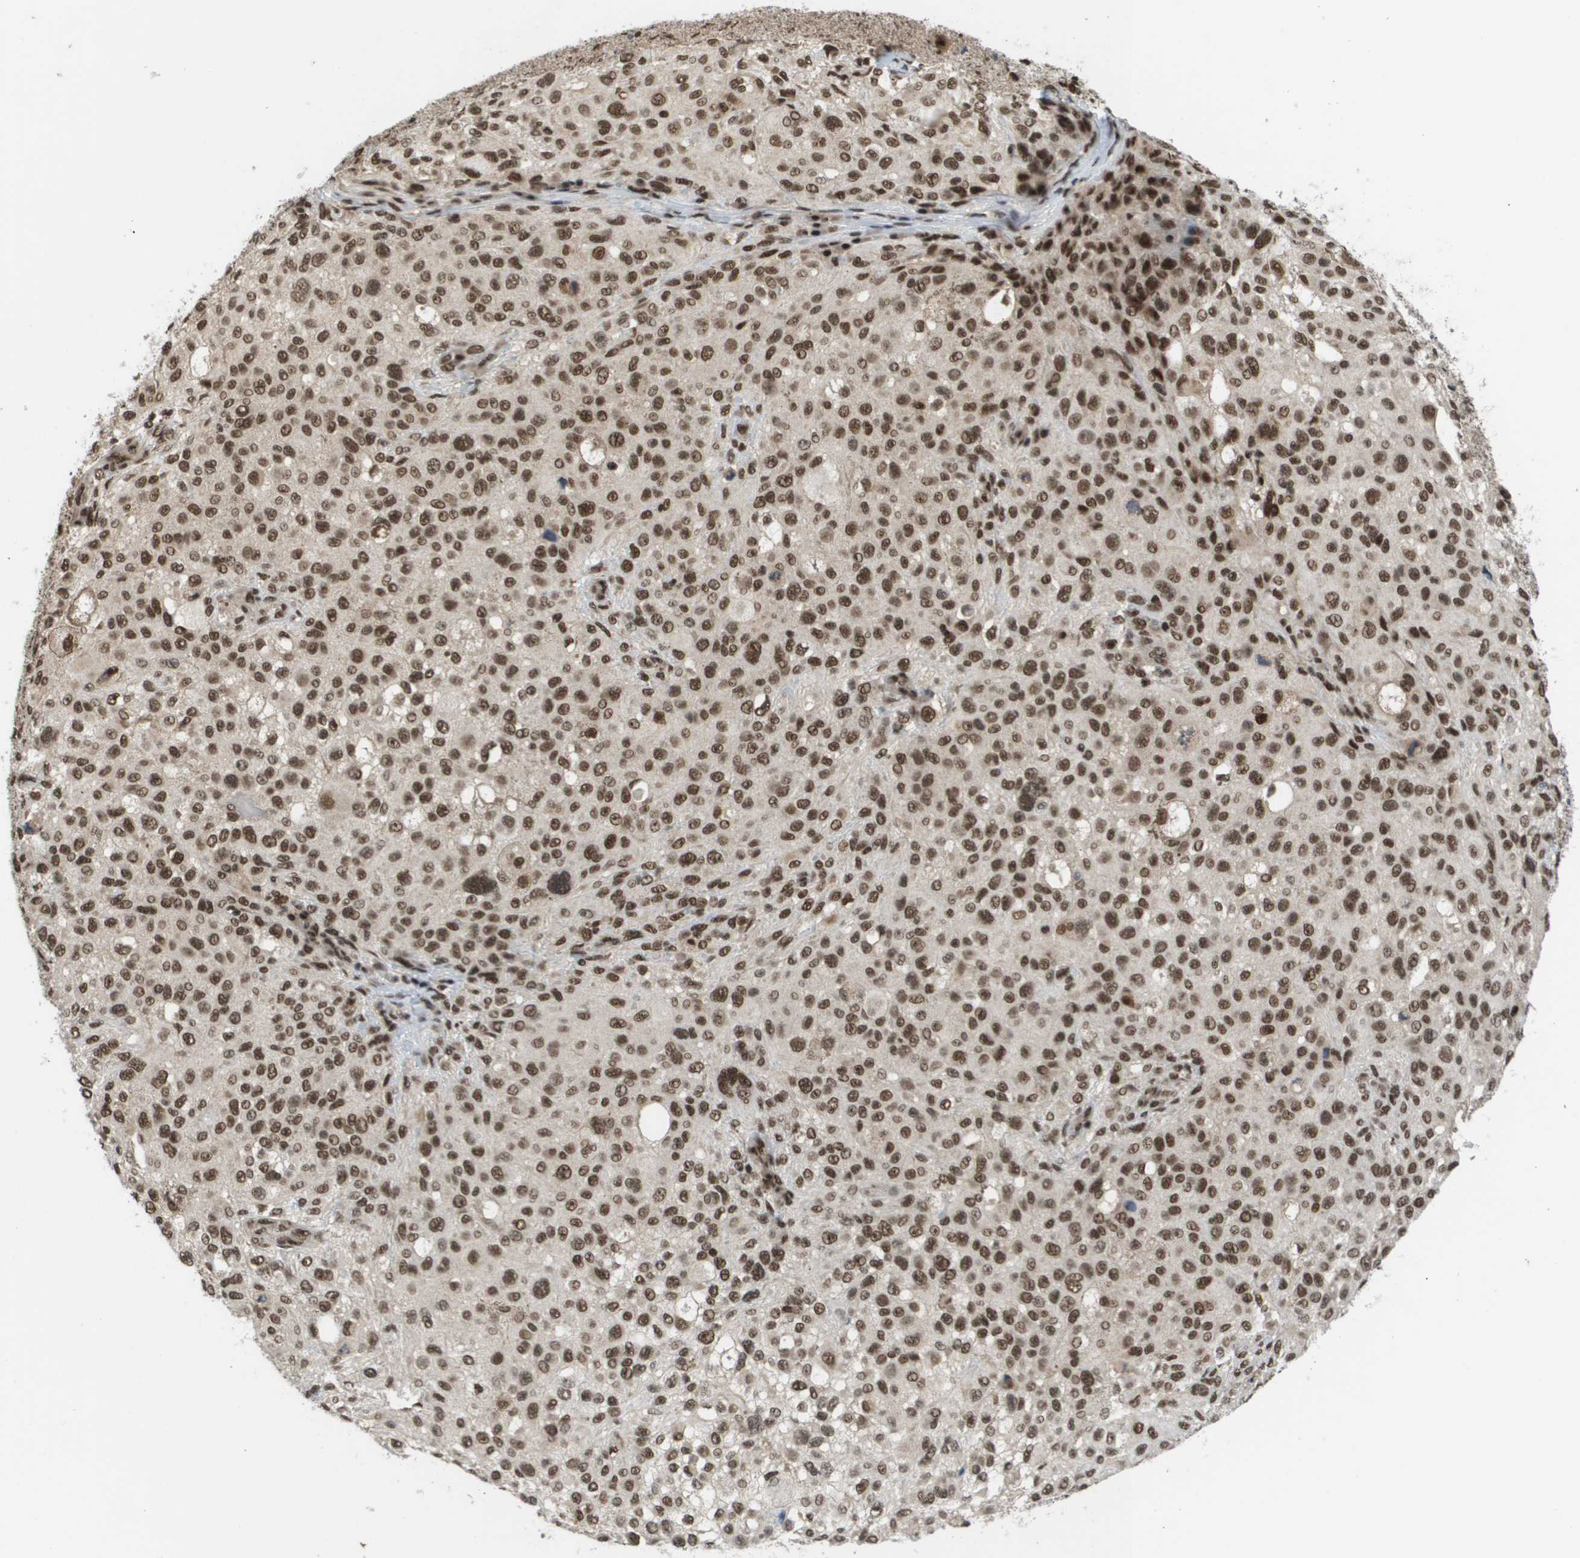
{"staining": {"intensity": "moderate", "quantity": ">75%", "location": "nuclear"}, "tissue": "melanoma", "cell_type": "Tumor cells", "image_type": "cancer", "snomed": [{"axis": "morphology", "description": "Necrosis, NOS"}, {"axis": "morphology", "description": "Malignant melanoma, NOS"}, {"axis": "topography", "description": "Skin"}], "caption": "The immunohistochemical stain shows moderate nuclear expression in tumor cells of malignant melanoma tissue. The protein is shown in brown color, while the nuclei are stained blue.", "gene": "PRCC", "patient": {"sex": "female", "age": 87}}